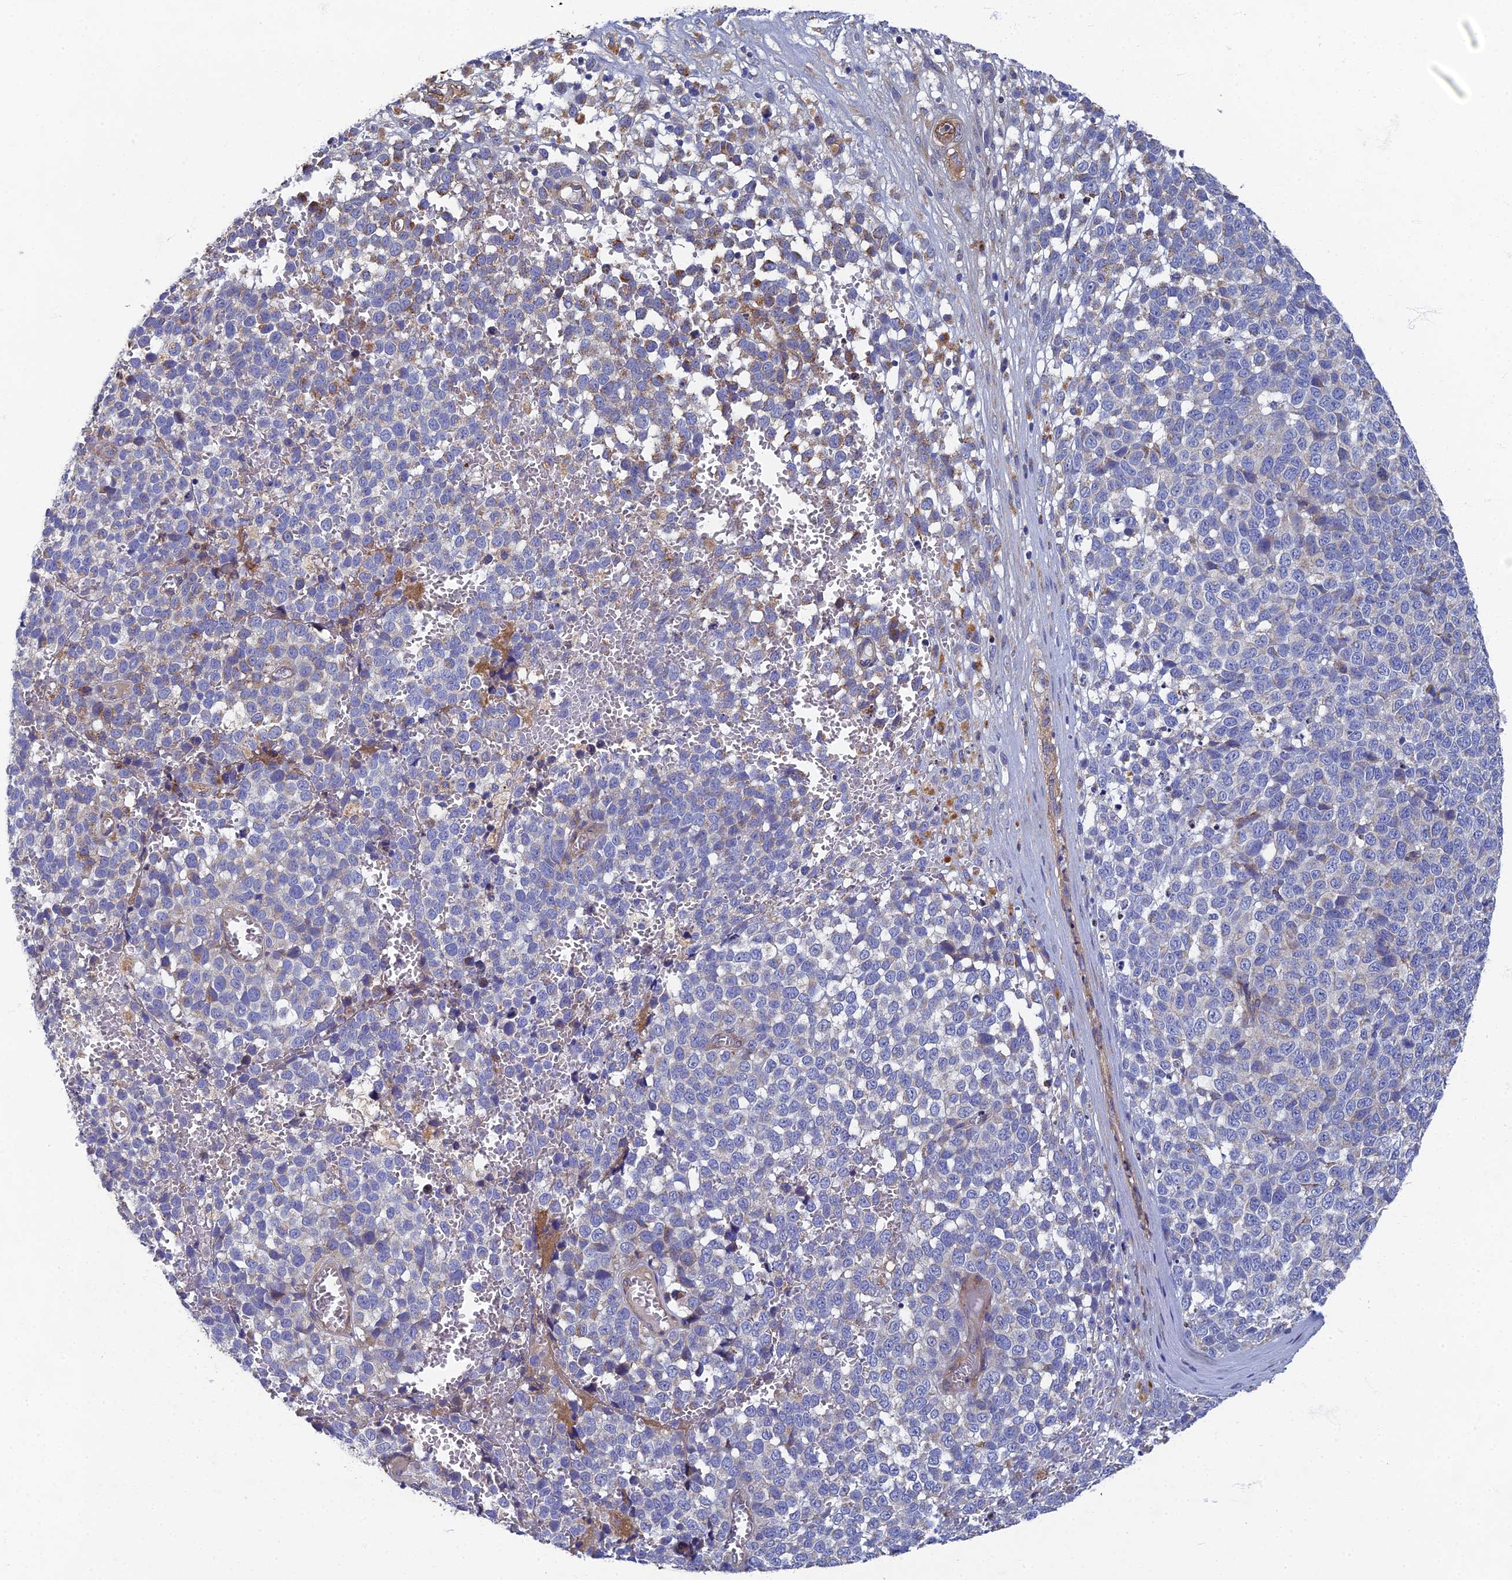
{"staining": {"intensity": "negative", "quantity": "none", "location": "none"}, "tissue": "melanoma", "cell_type": "Tumor cells", "image_type": "cancer", "snomed": [{"axis": "morphology", "description": "Malignant melanoma, NOS"}, {"axis": "topography", "description": "Nose, NOS"}], "caption": "Immunohistochemical staining of human malignant melanoma displays no significant staining in tumor cells.", "gene": "RNASEK", "patient": {"sex": "female", "age": 48}}